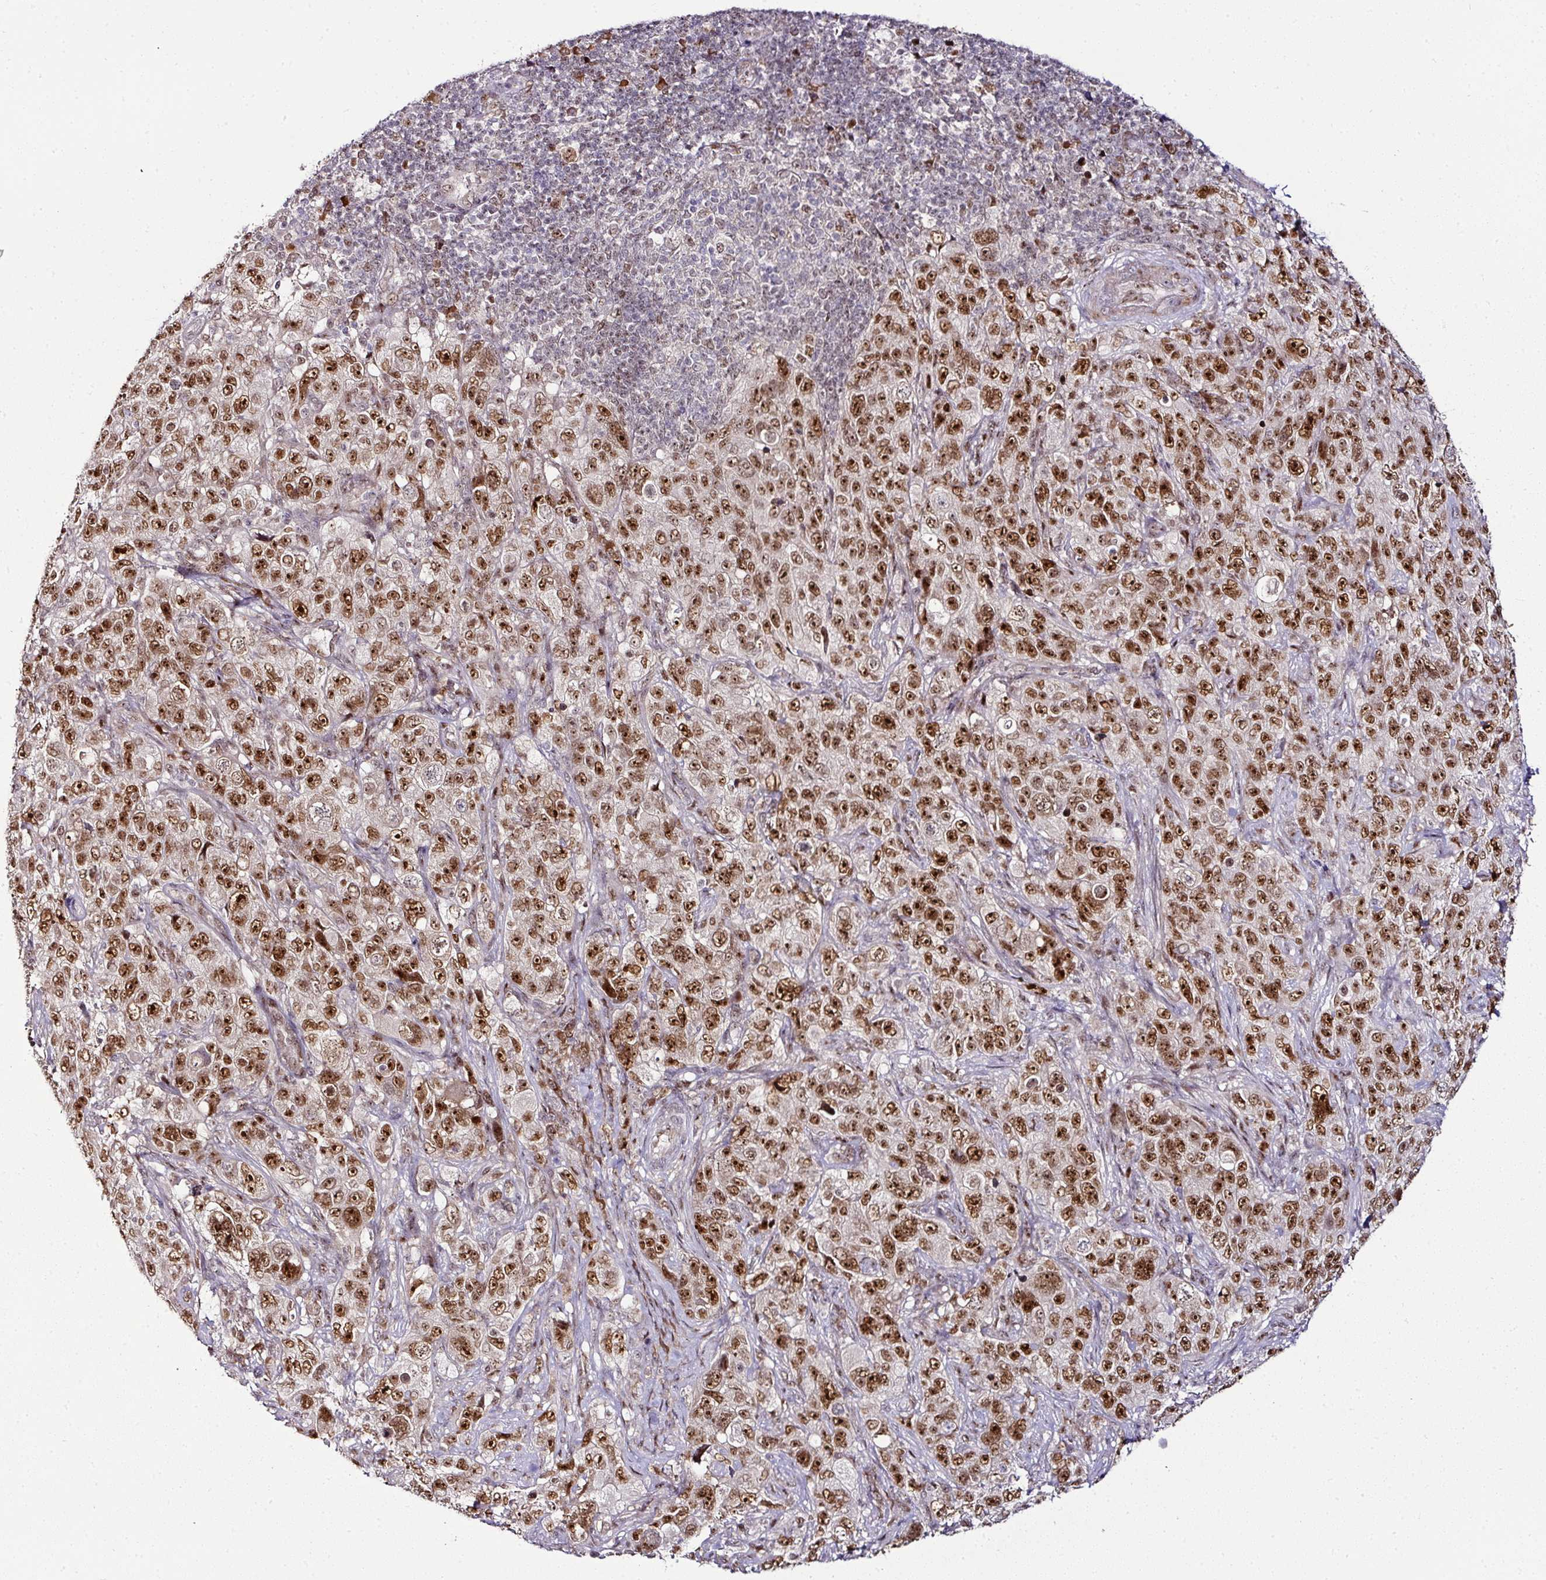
{"staining": {"intensity": "strong", "quantity": ">75%", "location": "nuclear"}, "tissue": "pancreatic cancer", "cell_type": "Tumor cells", "image_type": "cancer", "snomed": [{"axis": "morphology", "description": "Adenocarcinoma, NOS"}, {"axis": "topography", "description": "Pancreas"}], "caption": "Protein staining by IHC demonstrates strong nuclear positivity in about >75% of tumor cells in pancreatic adenocarcinoma.", "gene": "KLF16", "patient": {"sex": "male", "age": 68}}